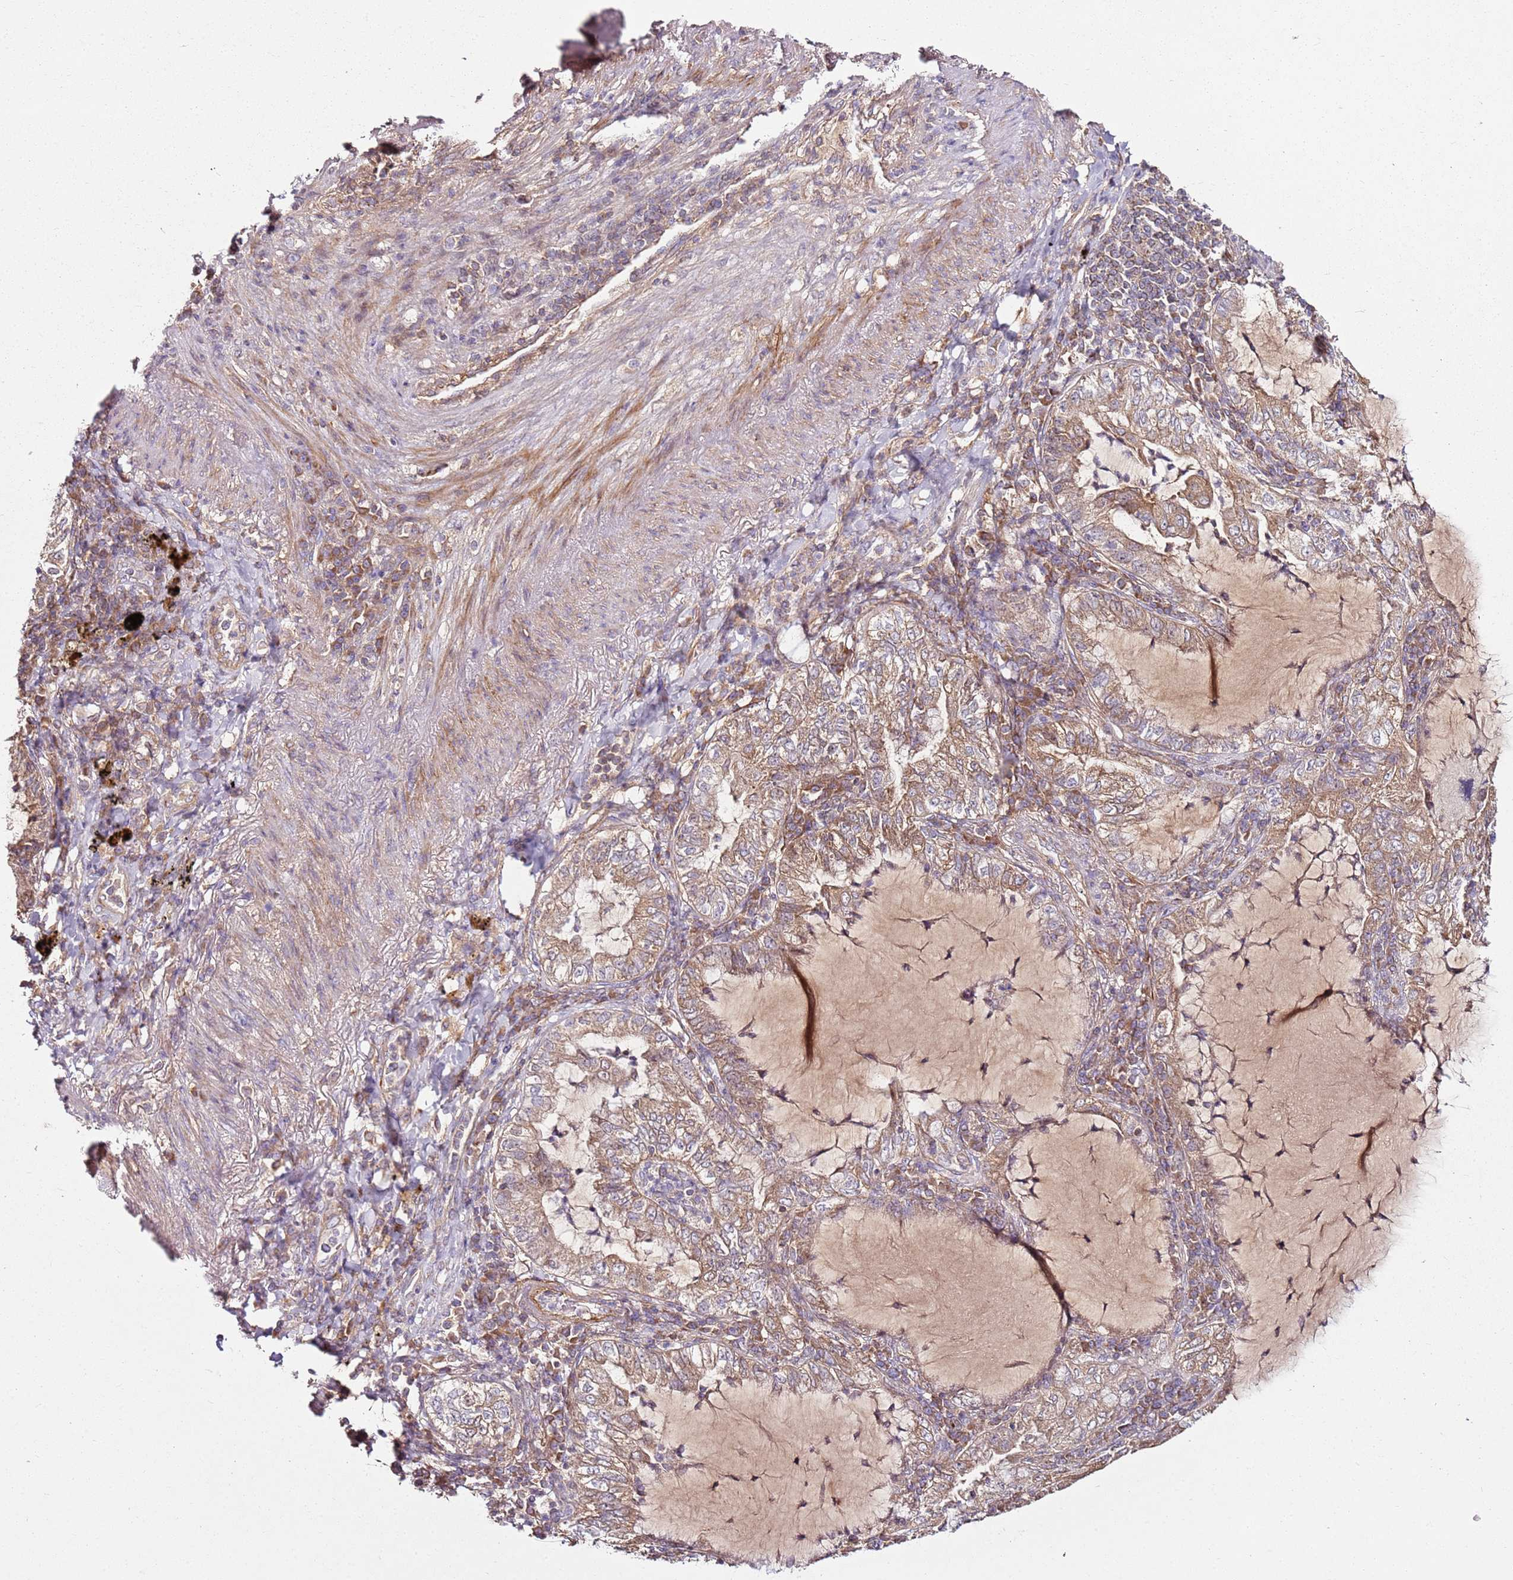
{"staining": {"intensity": "weak", "quantity": ">75%", "location": "cytoplasmic/membranous"}, "tissue": "lung cancer", "cell_type": "Tumor cells", "image_type": "cancer", "snomed": [{"axis": "morphology", "description": "Adenocarcinoma, NOS"}, {"axis": "topography", "description": "Lung"}], "caption": "Lung cancer tissue shows weak cytoplasmic/membranous staining in approximately >75% of tumor cells The staining is performed using DAB brown chromogen to label protein expression. The nuclei are counter-stained blue using hematoxylin.", "gene": "KRTAP21-3", "patient": {"sex": "female", "age": 73}}